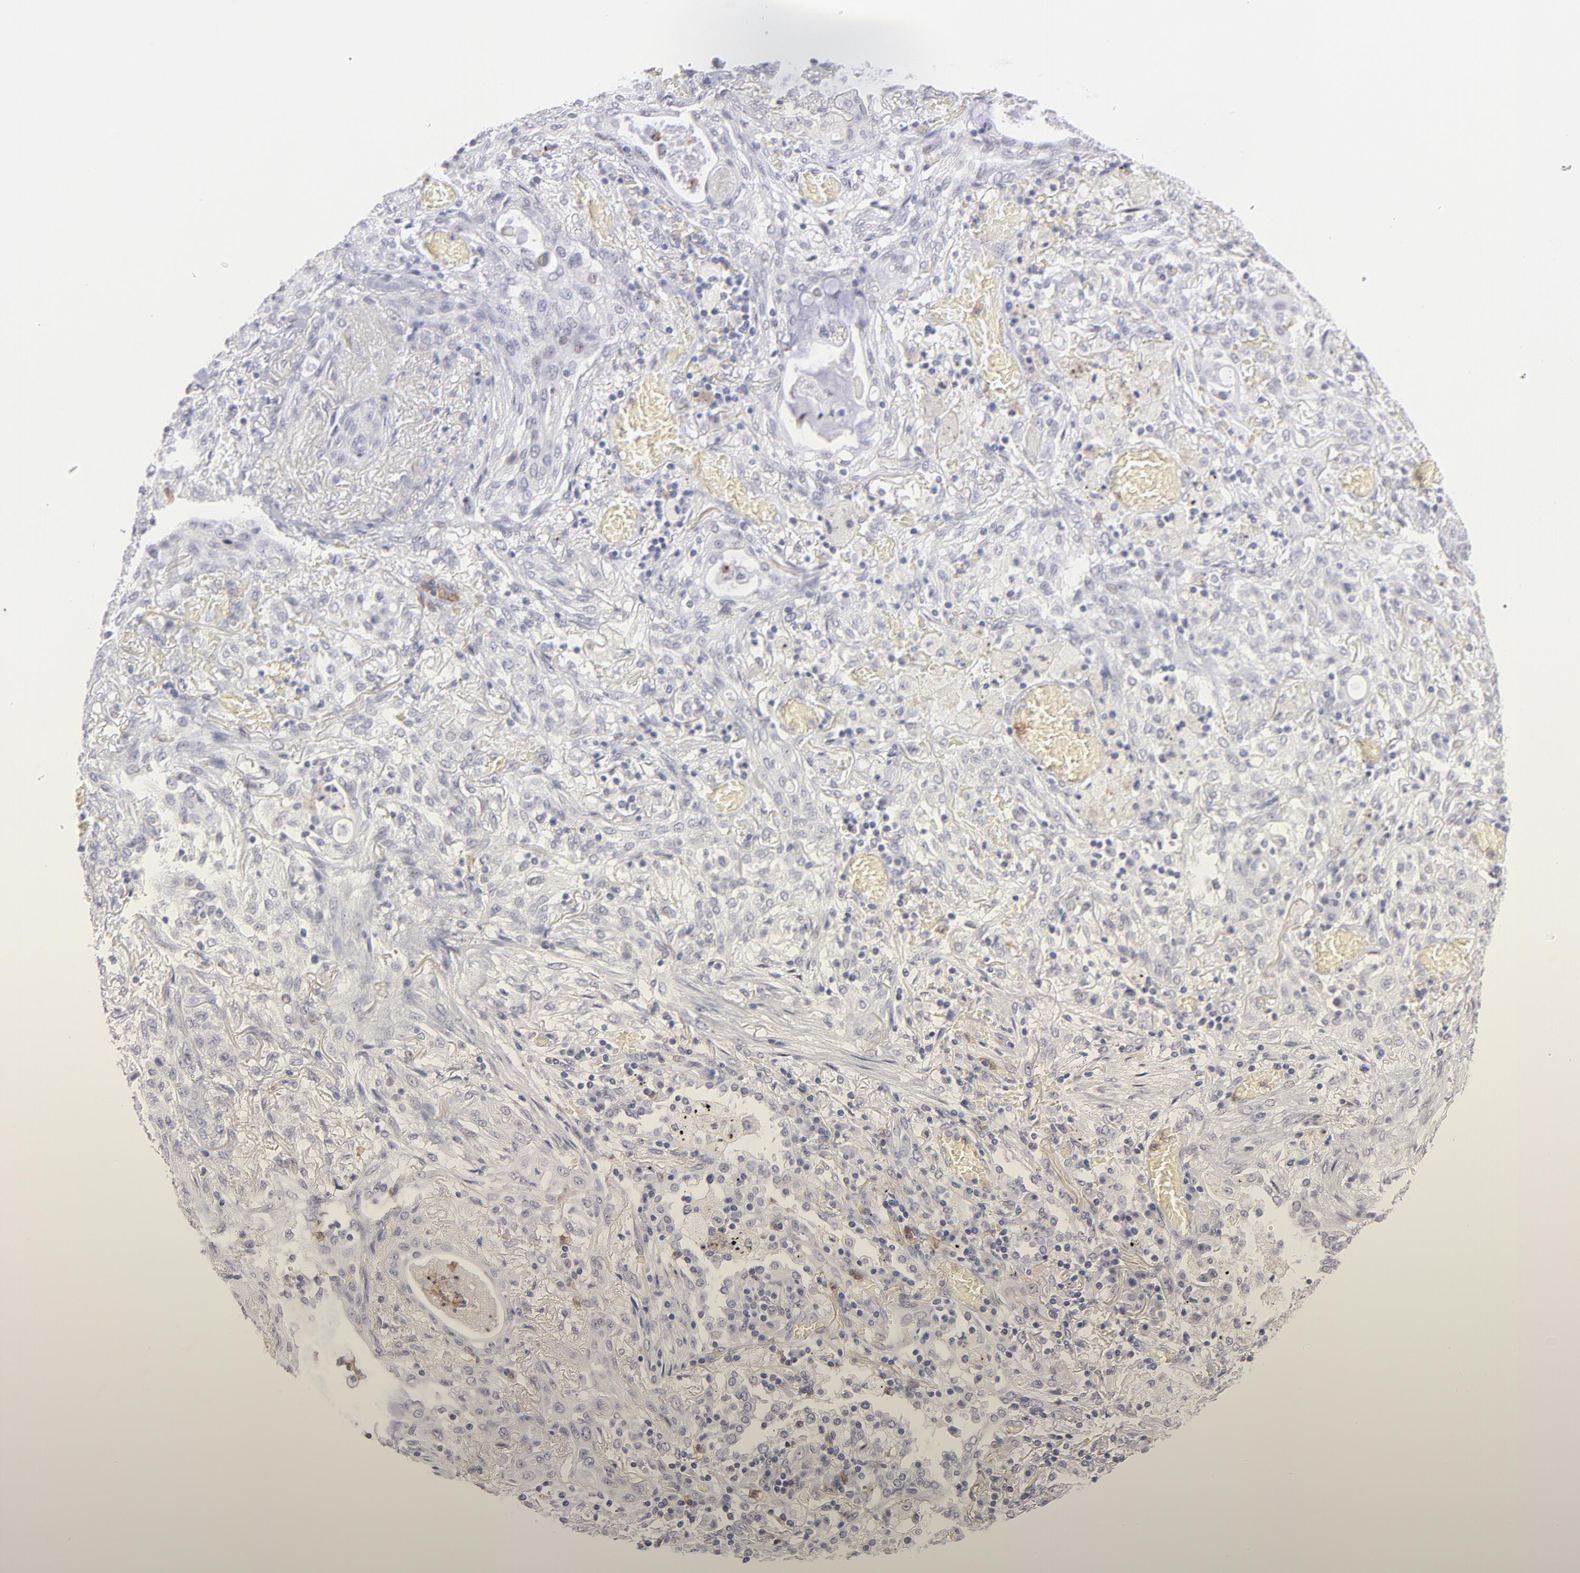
{"staining": {"intensity": "negative", "quantity": "none", "location": "none"}, "tissue": "lung cancer", "cell_type": "Tumor cells", "image_type": "cancer", "snomed": [{"axis": "morphology", "description": "Squamous cell carcinoma, NOS"}, {"axis": "topography", "description": "Lung"}], "caption": "A high-resolution image shows IHC staining of lung squamous cell carcinoma, which displays no significant positivity in tumor cells.", "gene": "LTB4R", "patient": {"sex": "female", "age": 47}}